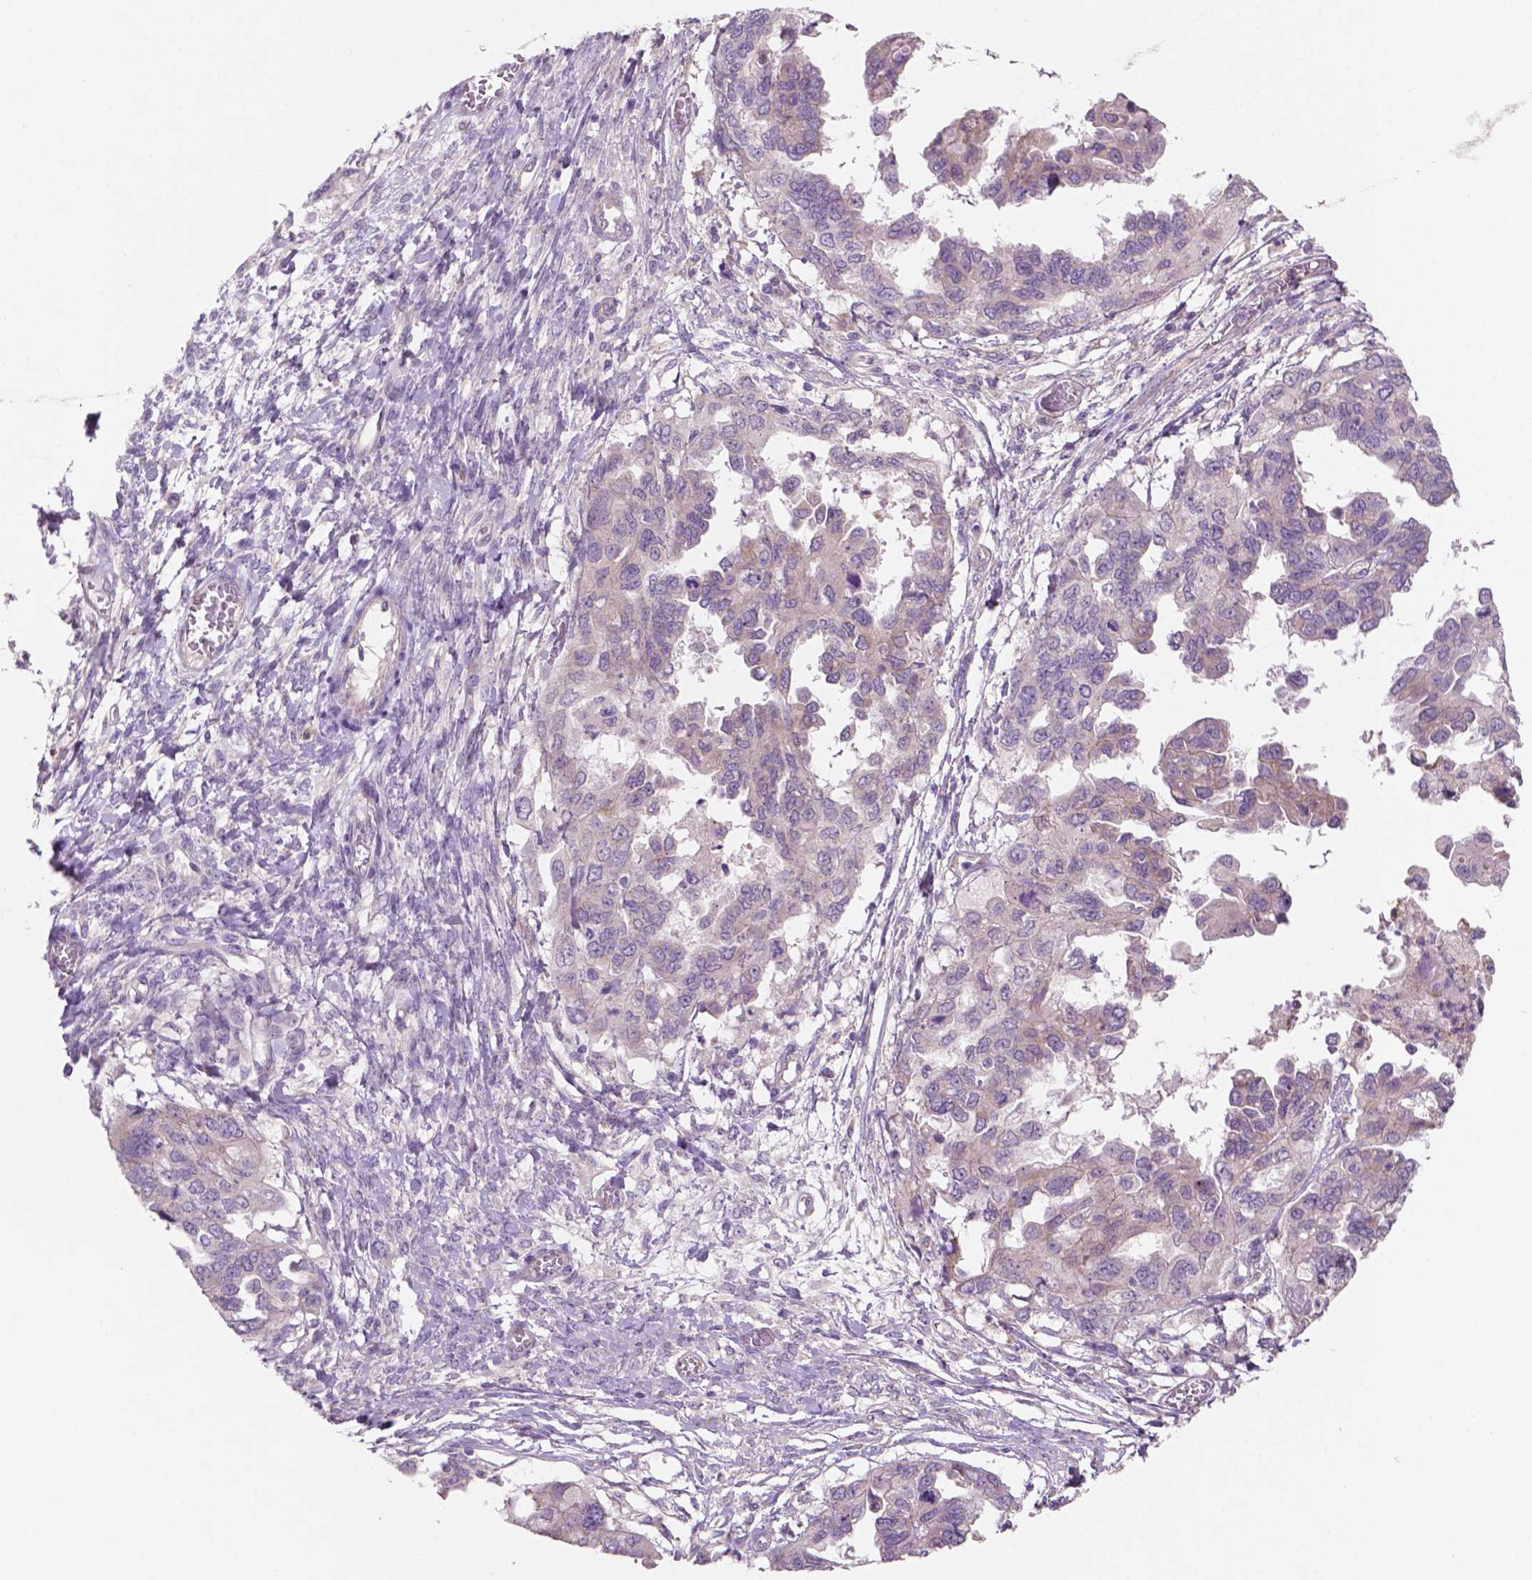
{"staining": {"intensity": "moderate", "quantity": "<25%", "location": "cytoplasmic/membranous"}, "tissue": "ovarian cancer", "cell_type": "Tumor cells", "image_type": "cancer", "snomed": [{"axis": "morphology", "description": "Cystadenocarcinoma, serous, NOS"}, {"axis": "topography", "description": "Ovary"}], "caption": "Ovarian cancer stained with DAB (3,3'-diaminobenzidine) IHC exhibits low levels of moderate cytoplasmic/membranous expression in approximately <25% of tumor cells.", "gene": "LRP1B", "patient": {"sex": "female", "age": 53}}